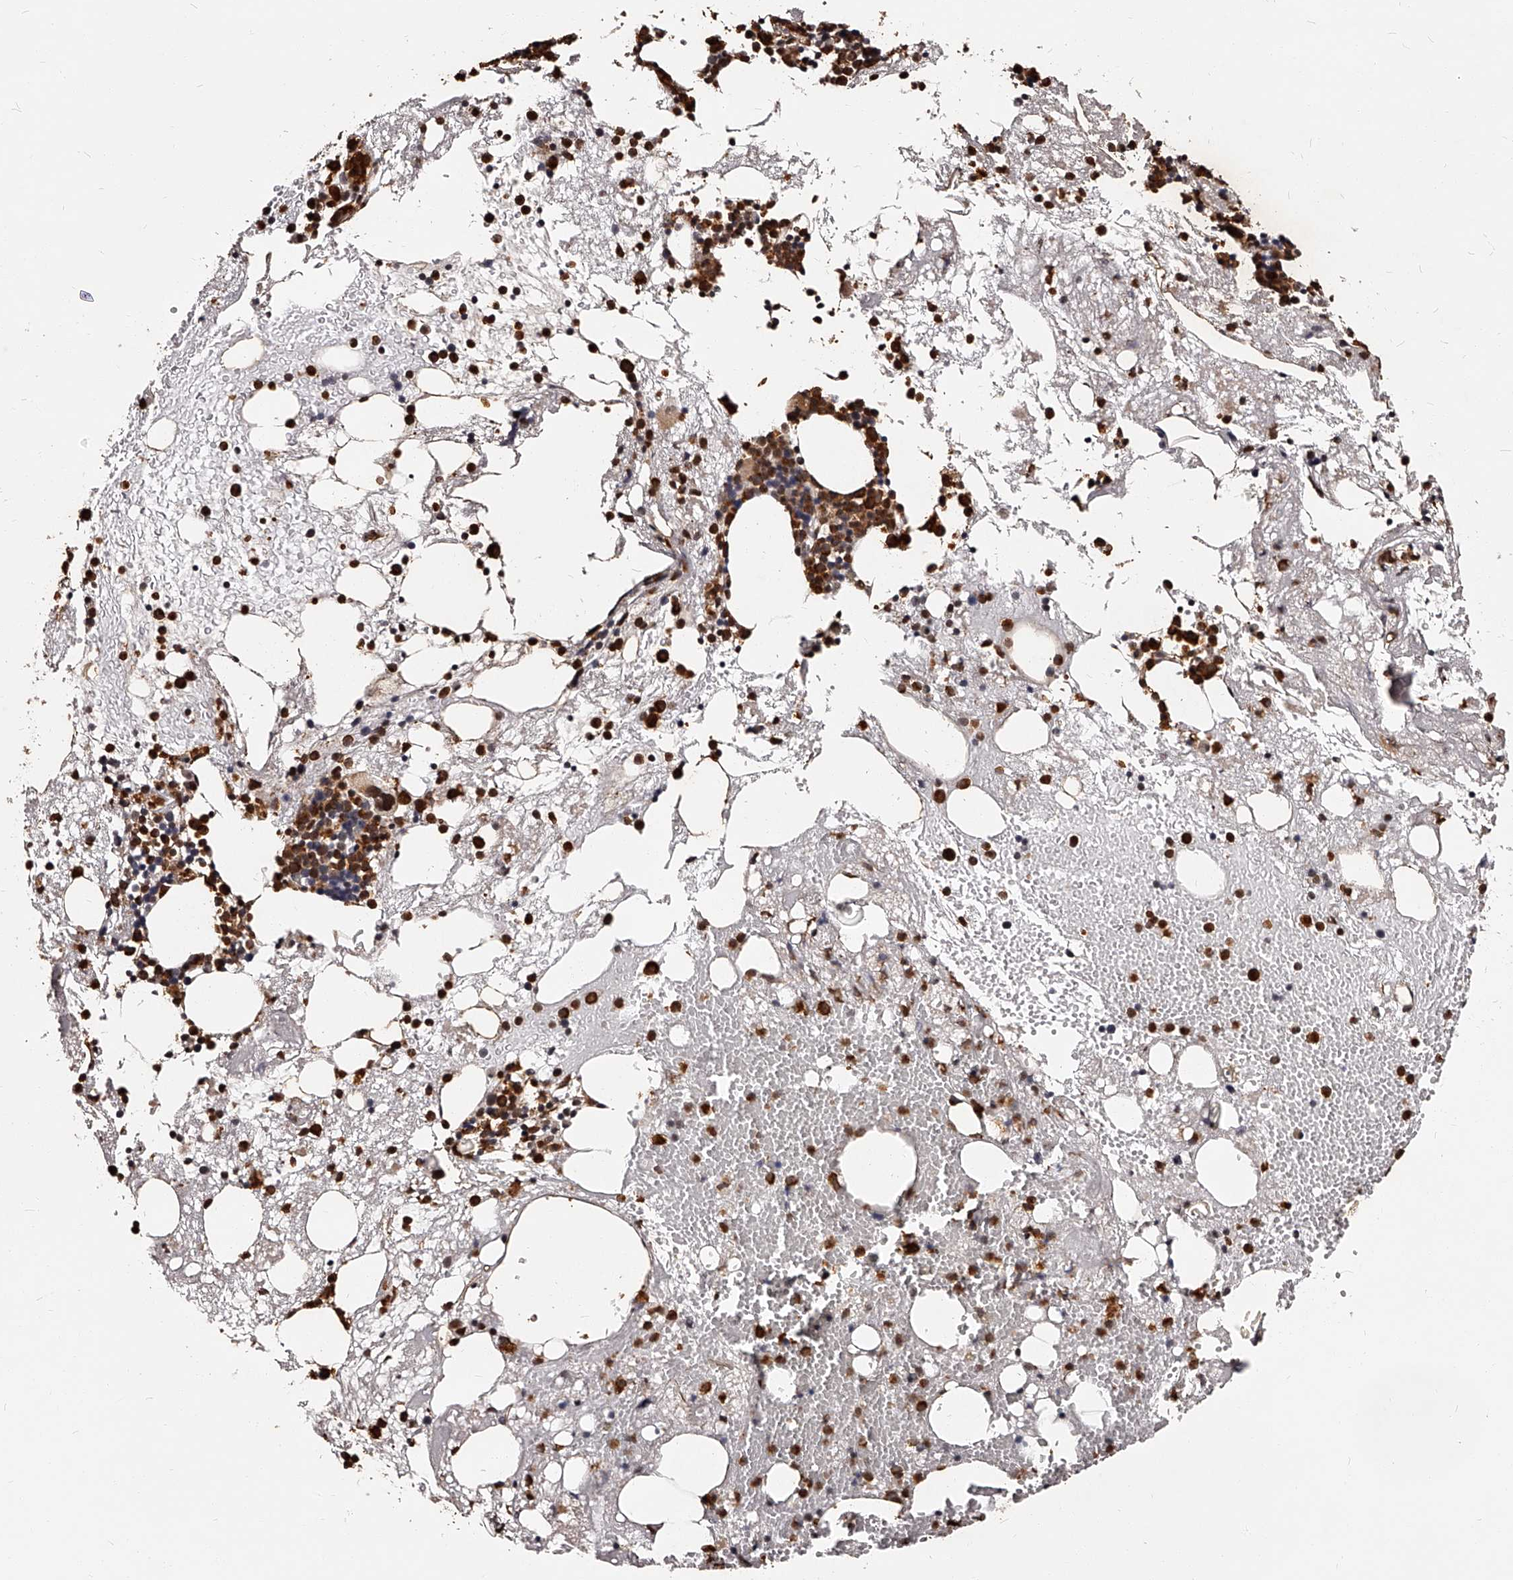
{"staining": {"intensity": "strong", "quantity": "25%-75%", "location": "cytoplasmic/membranous,nuclear"}, "tissue": "bone marrow", "cell_type": "Hematopoietic cells", "image_type": "normal", "snomed": [{"axis": "morphology", "description": "Normal tissue, NOS"}, {"axis": "morphology", "description": "Inflammation, NOS"}, {"axis": "topography", "description": "Bone marrow"}], "caption": "Strong cytoplasmic/membranous,nuclear protein staining is present in approximately 25%-75% of hematopoietic cells in bone marrow.", "gene": "RSC1A1", "patient": {"sex": "female", "age": 48}}